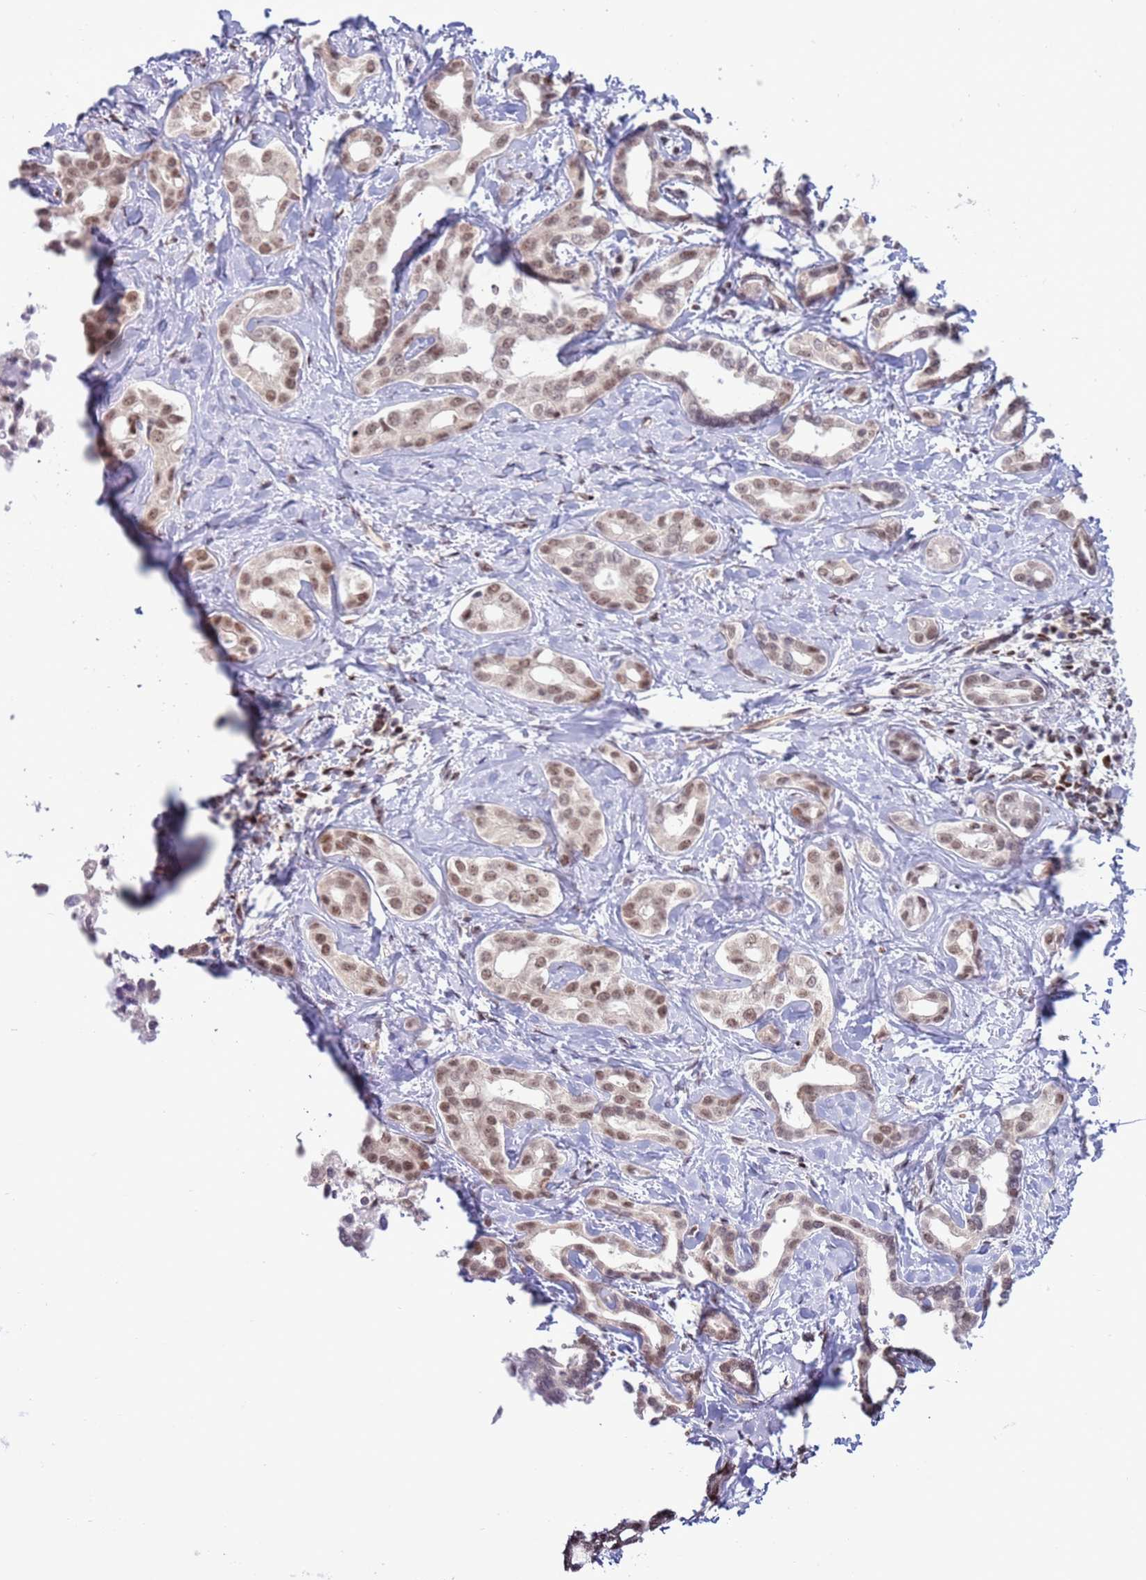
{"staining": {"intensity": "moderate", "quantity": ">75%", "location": "nuclear"}, "tissue": "liver cancer", "cell_type": "Tumor cells", "image_type": "cancer", "snomed": [{"axis": "morphology", "description": "Cholangiocarcinoma"}, {"axis": "topography", "description": "Liver"}], "caption": "A histopathology image of liver cancer stained for a protein demonstrates moderate nuclear brown staining in tumor cells. (IHC, brightfield microscopy, high magnification).", "gene": "PRPF6", "patient": {"sex": "female", "age": 77}}